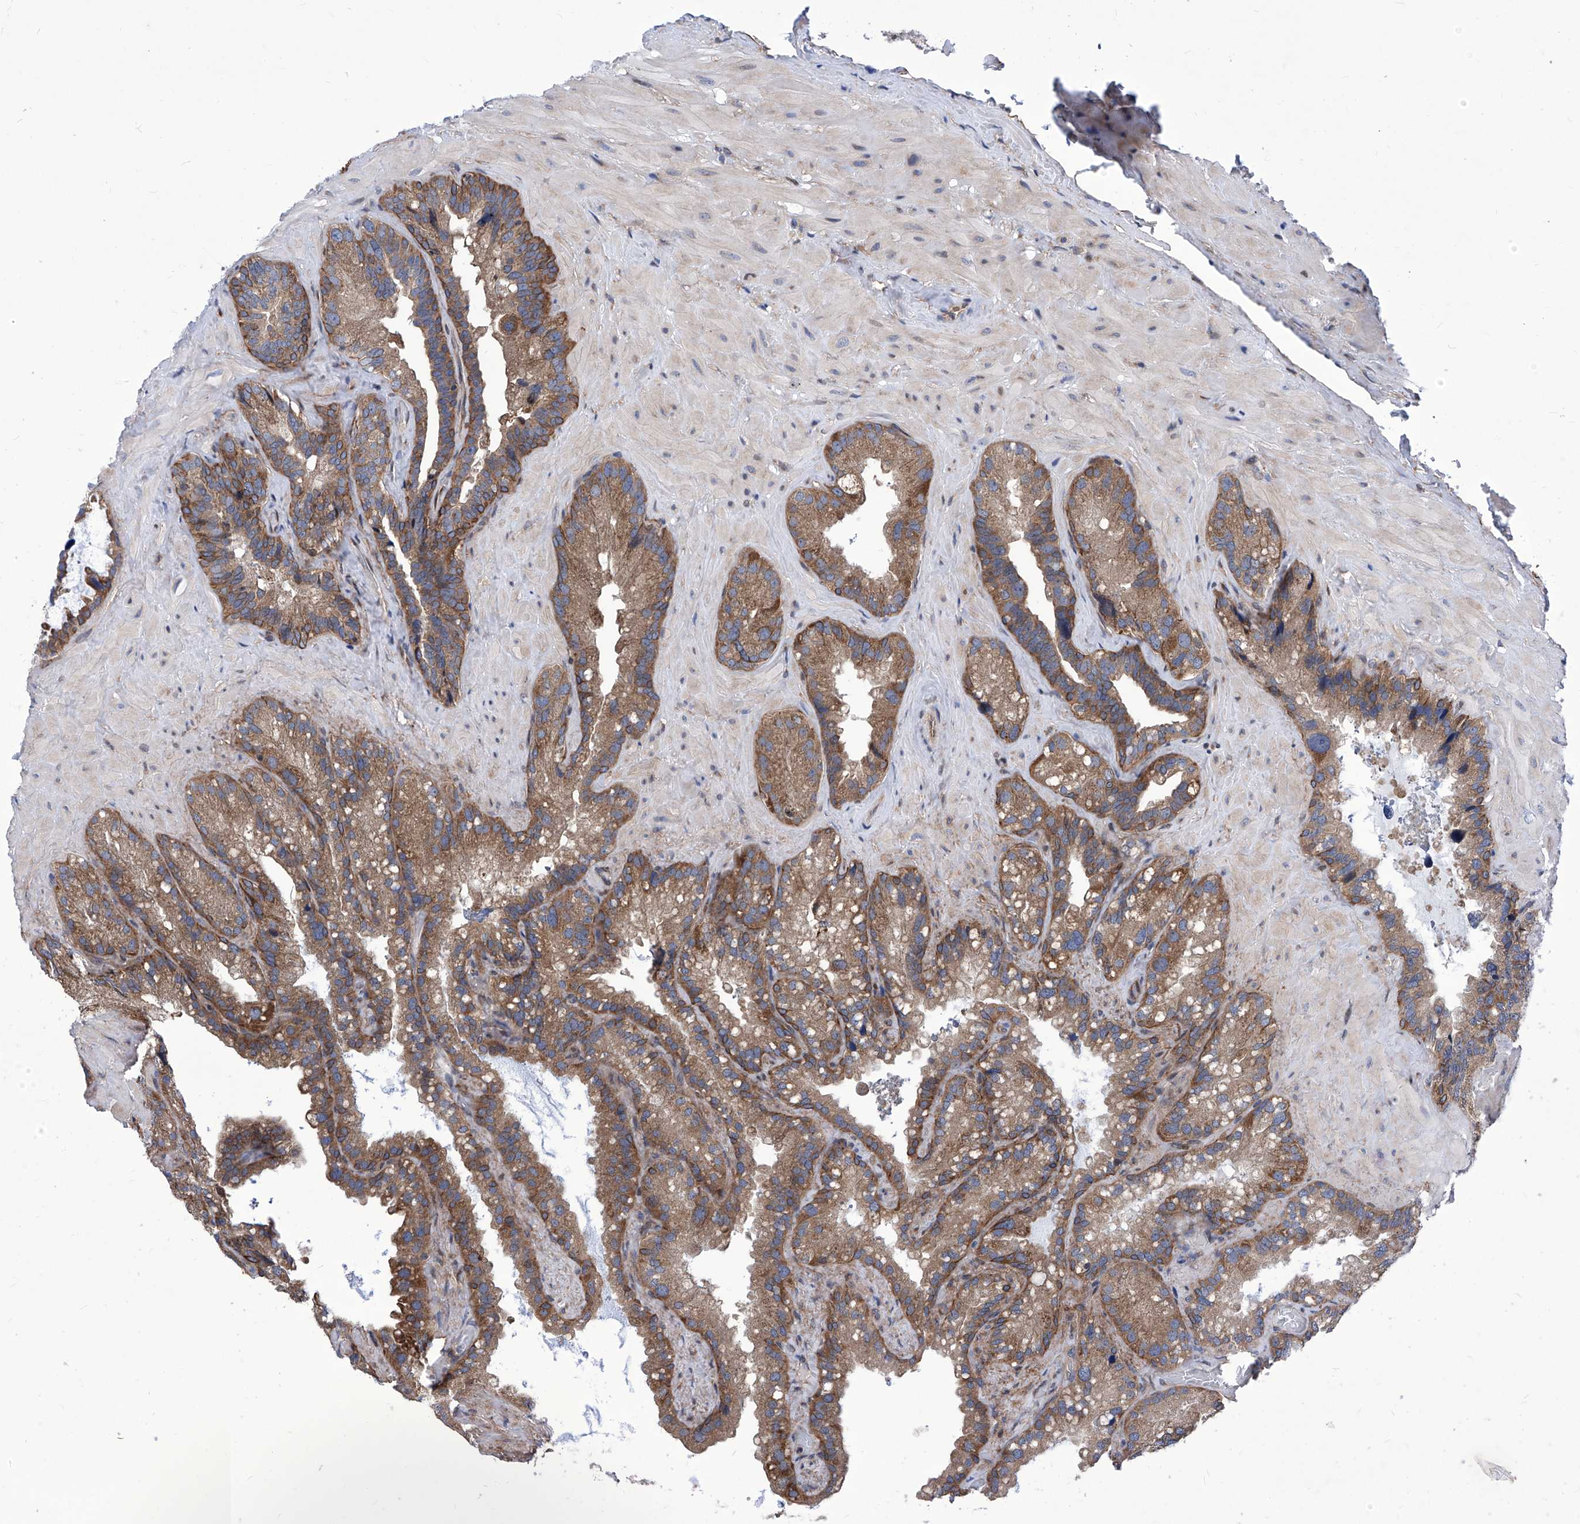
{"staining": {"intensity": "moderate", "quantity": ">75%", "location": "cytoplasmic/membranous"}, "tissue": "seminal vesicle", "cell_type": "Glandular cells", "image_type": "normal", "snomed": [{"axis": "morphology", "description": "Normal tissue, NOS"}, {"axis": "topography", "description": "Prostate"}, {"axis": "topography", "description": "Seminal veicle"}], "caption": "The image exhibits staining of normal seminal vesicle, revealing moderate cytoplasmic/membranous protein expression (brown color) within glandular cells.", "gene": "KTI12", "patient": {"sex": "male", "age": 68}}